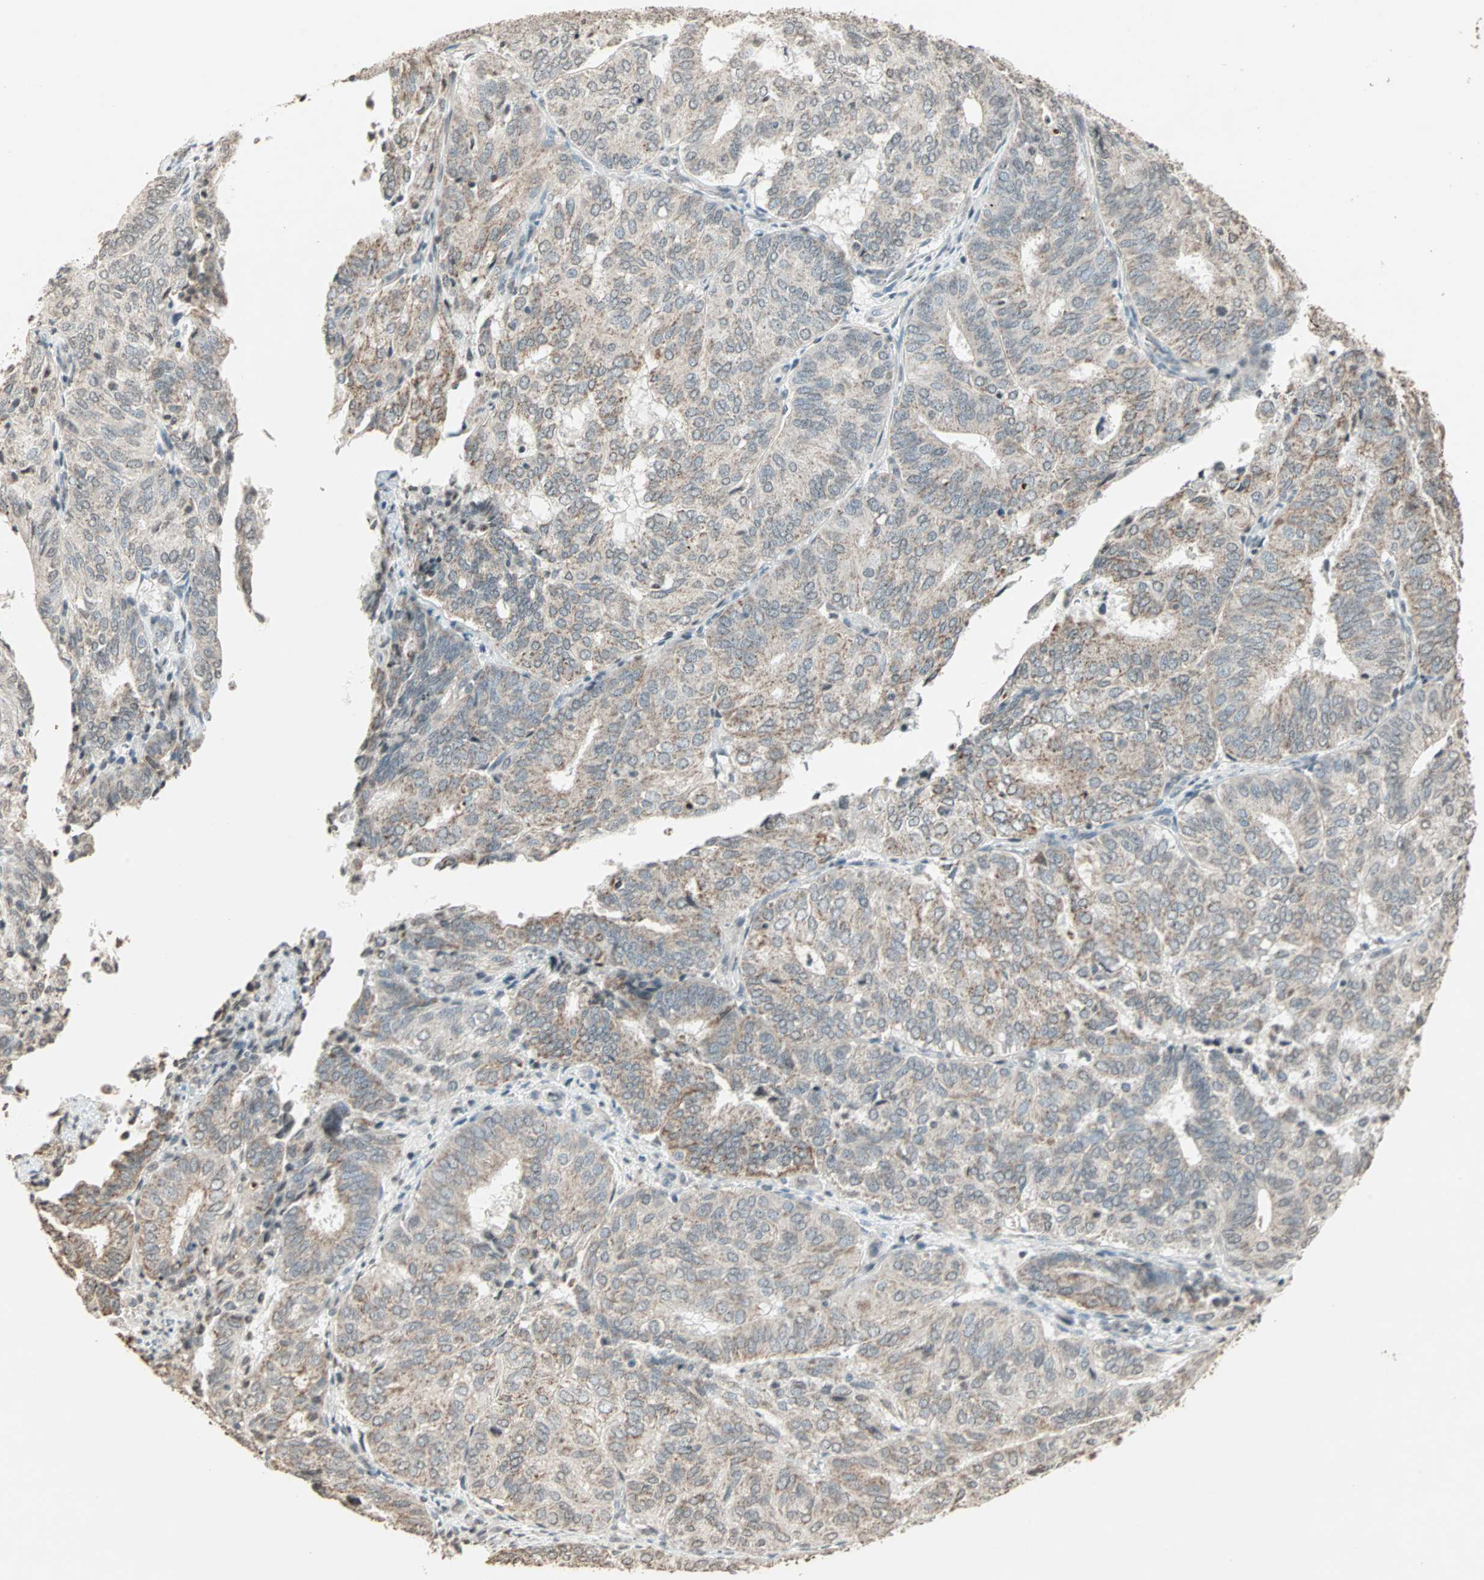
{"staining": {"intensity": "weak", "quantity": "25%-75%", "location": "cytoplasmic/membranous"}, "tissue": "endometrial cancer", "cell_type": "Tumor cells", "image_type": "cancer", "snomed": [{"axis": "morphology", "description": "Adenocarcinoma, NOS"}, {"axis": "topography", "description": "Uterus"}], "caption": "Protein expression analysis of endometrial cancer exhibits weak cytoplasmic/membranous expression in approximately 25%-75% of tumor cells.", "gene": "PRELID1", "patient": {"sex": "female", "age": 60}}